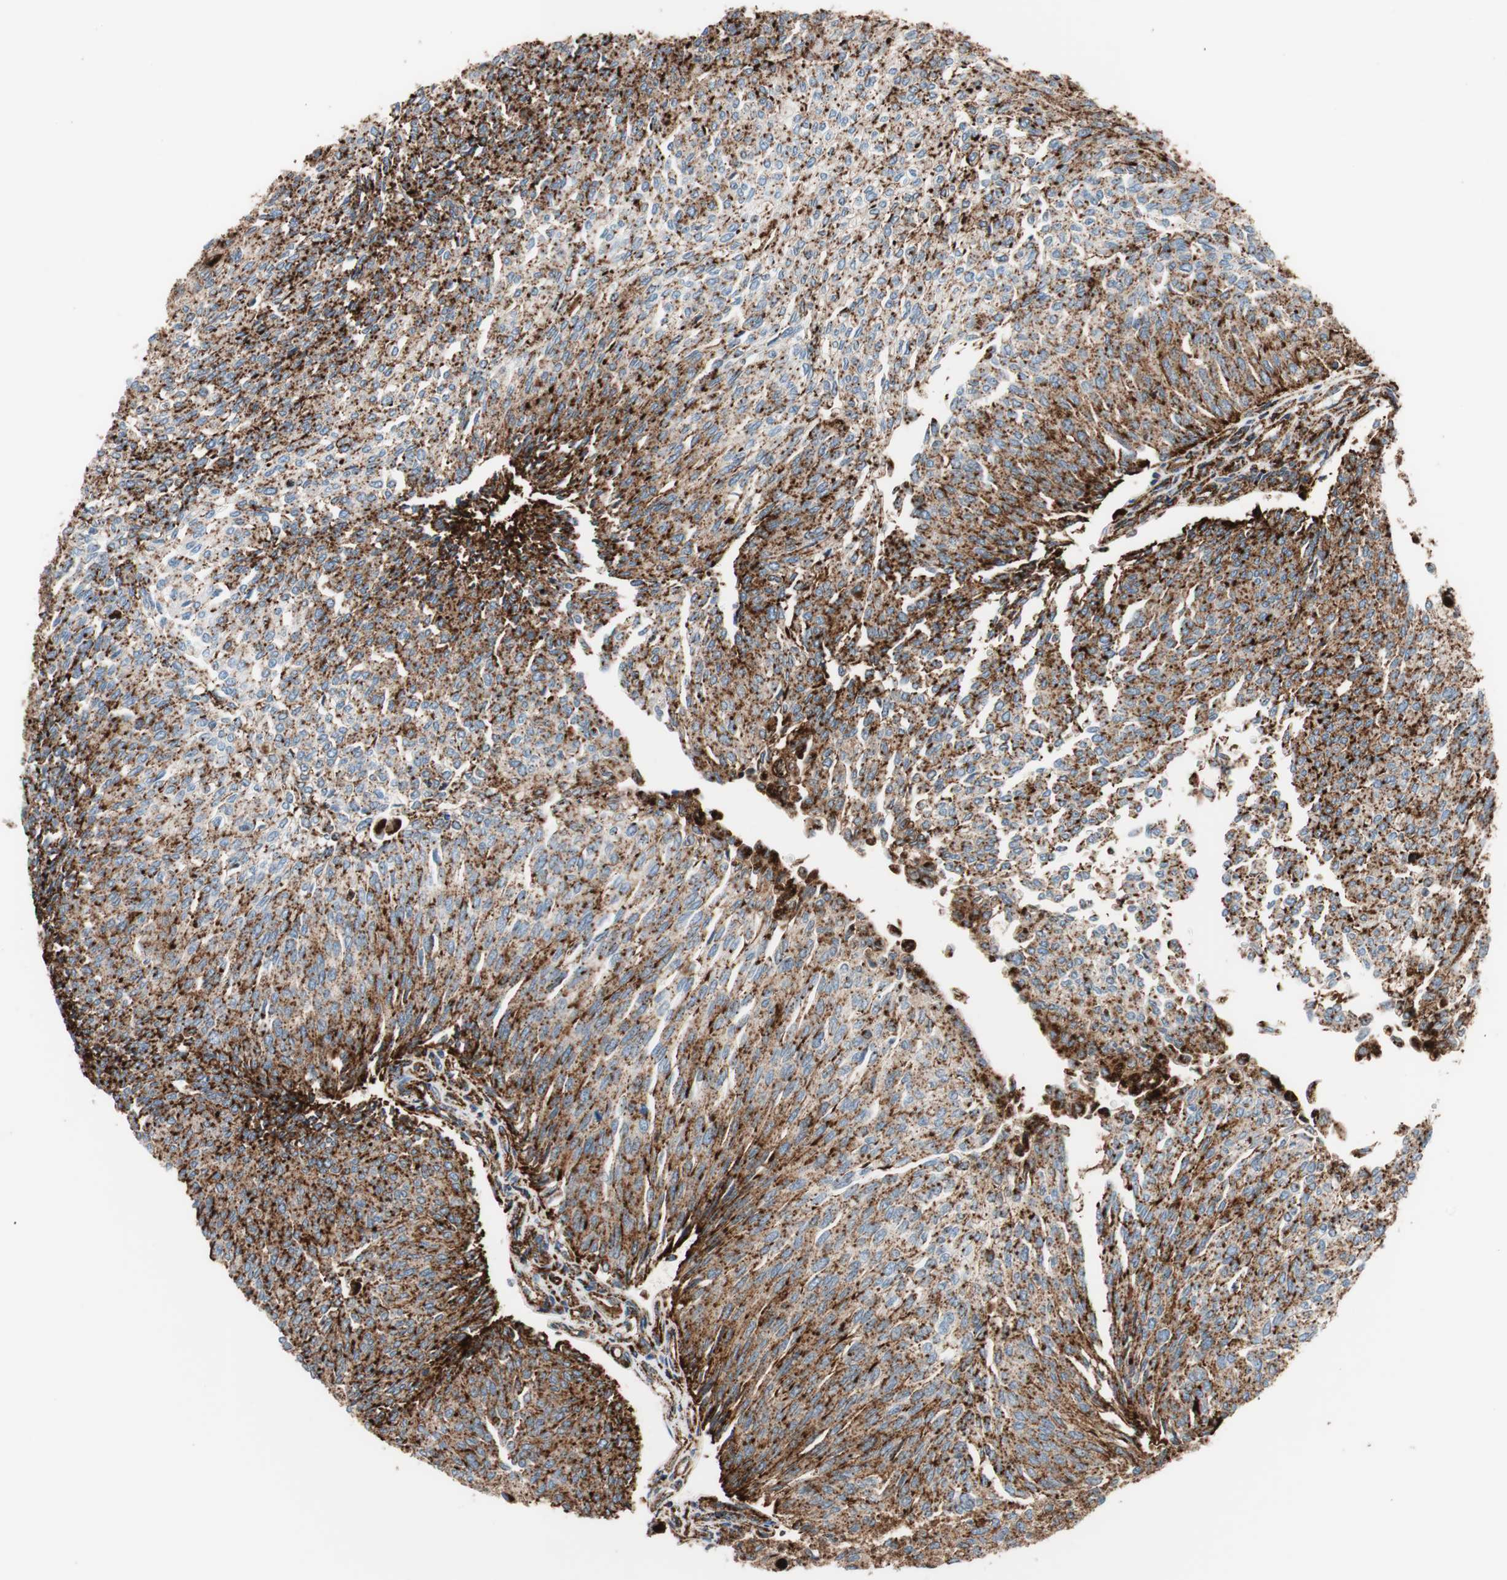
{"staining": {"intensity": "strong", "quantity": ">75%", "location": "cytoplasmic/membranous"}, "tissue": "urothelial cancer", "cell_type": "Tumor cells", "image_type": "cancer", "snomed": [{"axis": "morphology", "description": "Urothelial carcinoma, Low grade"}, {"axis": "topography", "description": "Urinary bladder"}], "caption": "This photomicrograph shows immunohistochemistry (IHC) staining of urothelial cancer, with high strong cytoplasmic/membranous positivity in approximately >75% of tumor cells.", "gene": "LAMP1", "patient": {"sex": "female", "age": 79}}